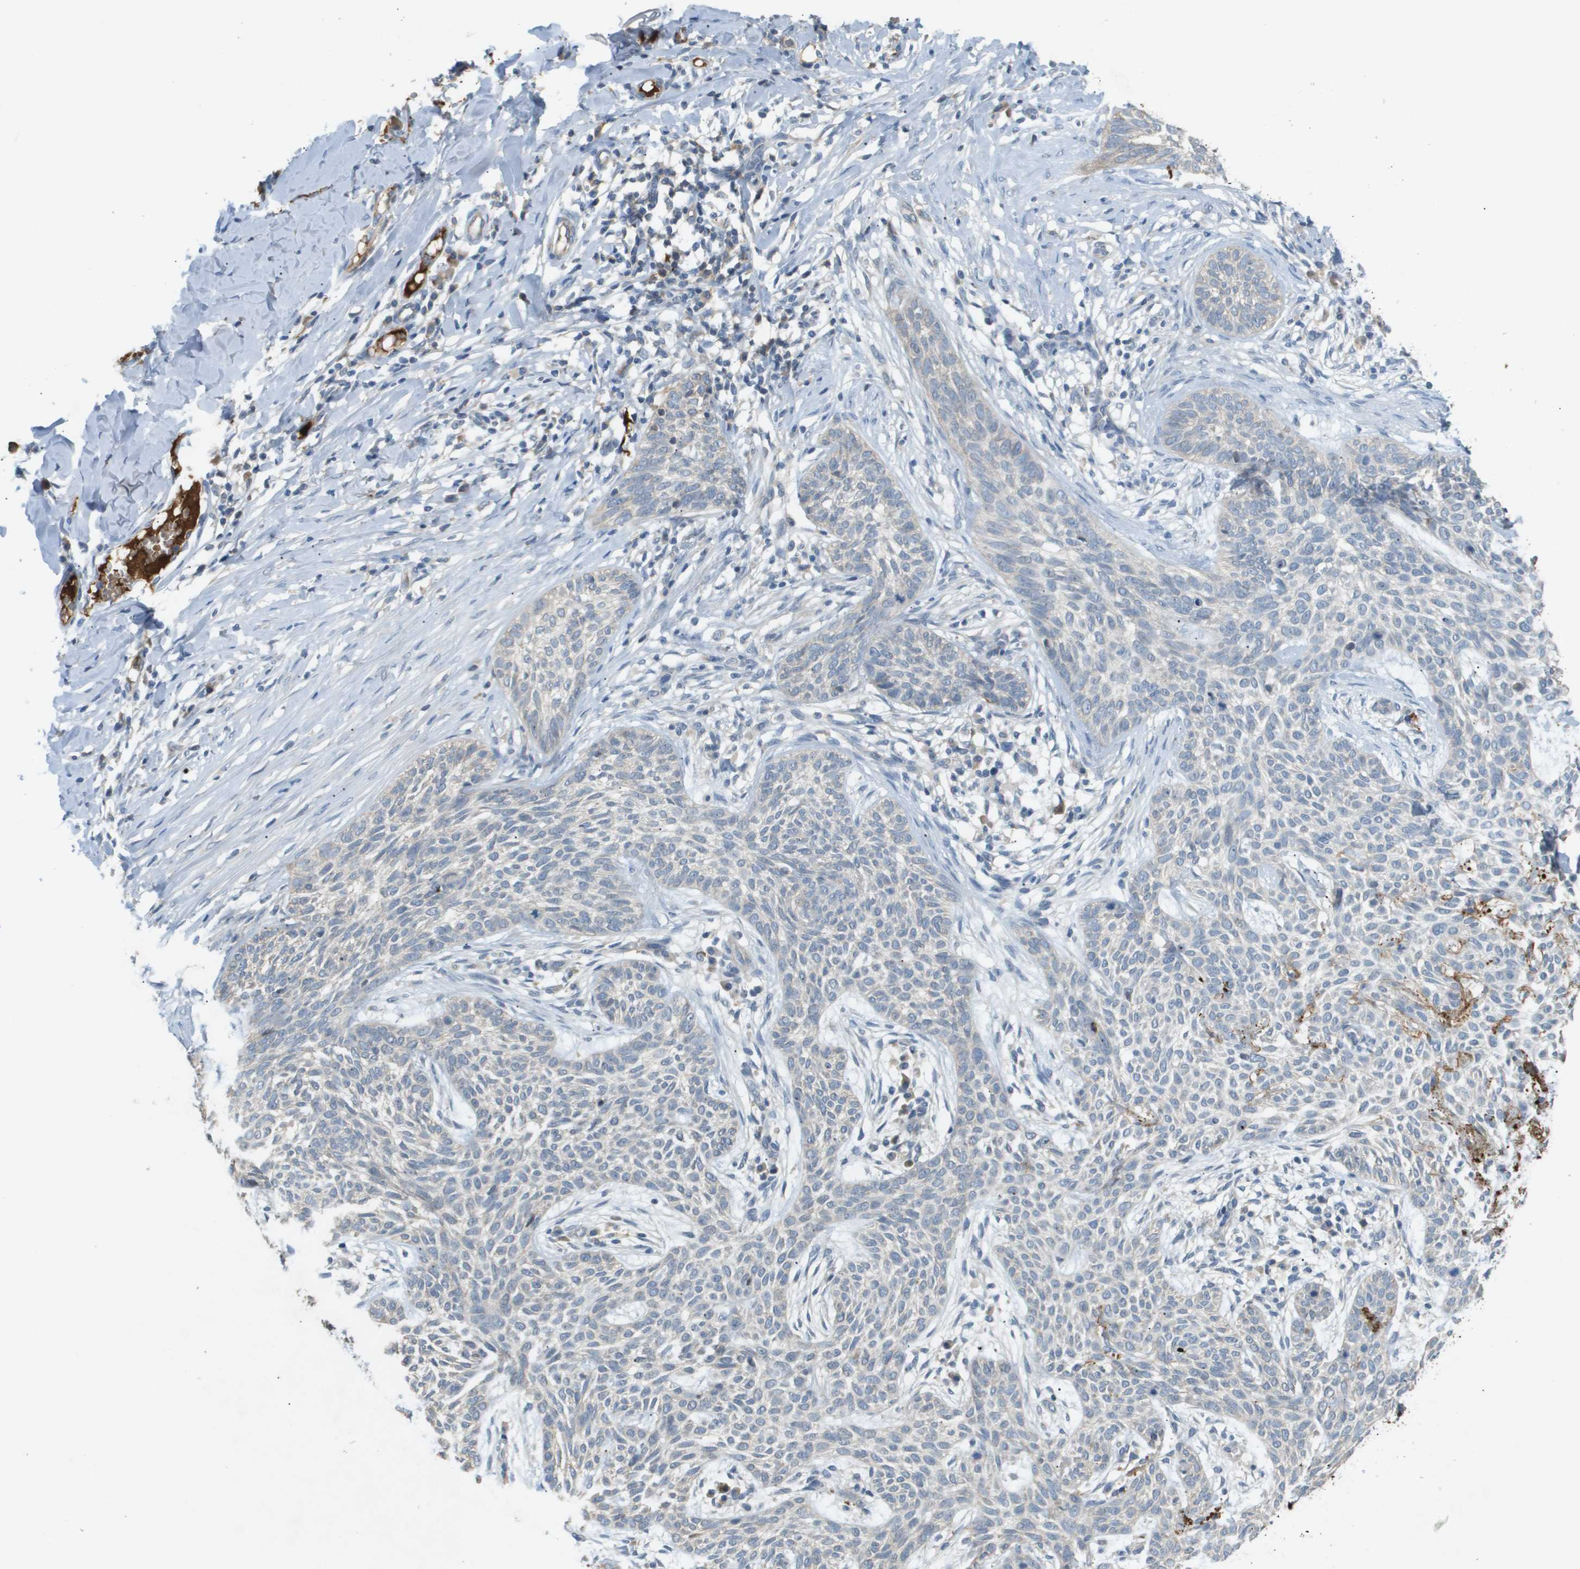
{"staining": {"intensity": "negative", "quantity": "none", "location": "none"}, "tissue": "skin cancer", "cell_type": "Tumor cells", "image_type": "cancer", "snomed": [{"axis": "morphology", "description": "Basal cell carcinoma"}, {"axis": "topography", "description": "Skin"}], "caption": "Immunohistochemical staining of human skin cancer (basal cell carcinoma) reveals no significant positivity in tumor cells.", "gene": "VTN", "patient": {"sex": "female", "age": 59}}